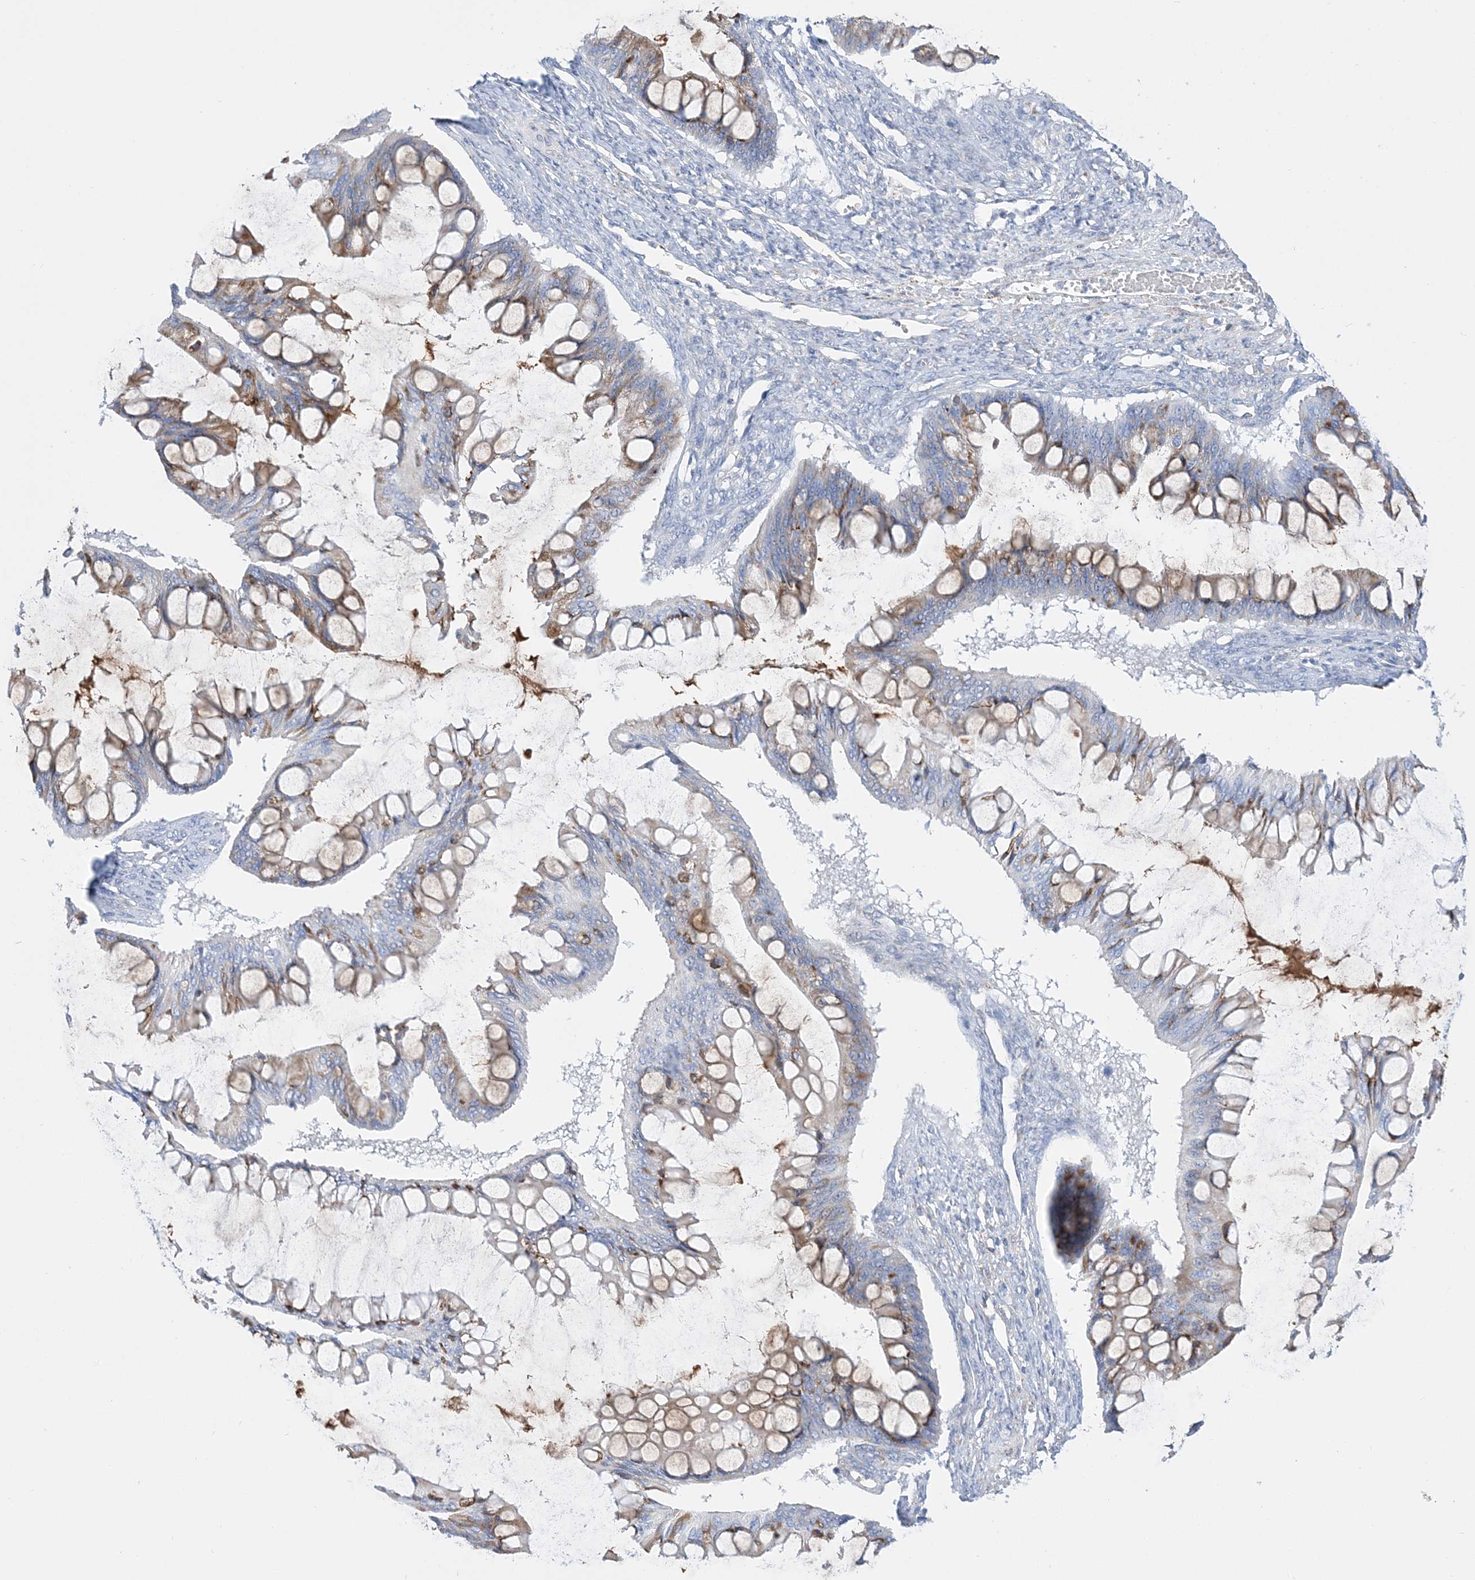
{"staining": {"intensity": "moderate", "quantity": "25%-75%", "location": "cytoplasmic/membranous"}, "tissue": "ovarian cancer", "cell_type": "Tumor cells", "image_type": "cancer", "snomed": [{"axis": "morphology", "description": "Cystadenocarcinoma, mucinous, NOS"}, {"axis": "topography", "description": "Ovary"}], "caption": "A high-resolution photomicrograph shows IHC staining of ovarian cancer (mucinous cystadenocarcinoma), which exhibits moderate cytoplasmic/membranous staining in about 25%-75% of tumor cells. The protein of interest is shown in brown color, while the nuclei are stained blue.", "gene": "TSPYL6", "patient": {"sex": "female", "age": 73}}